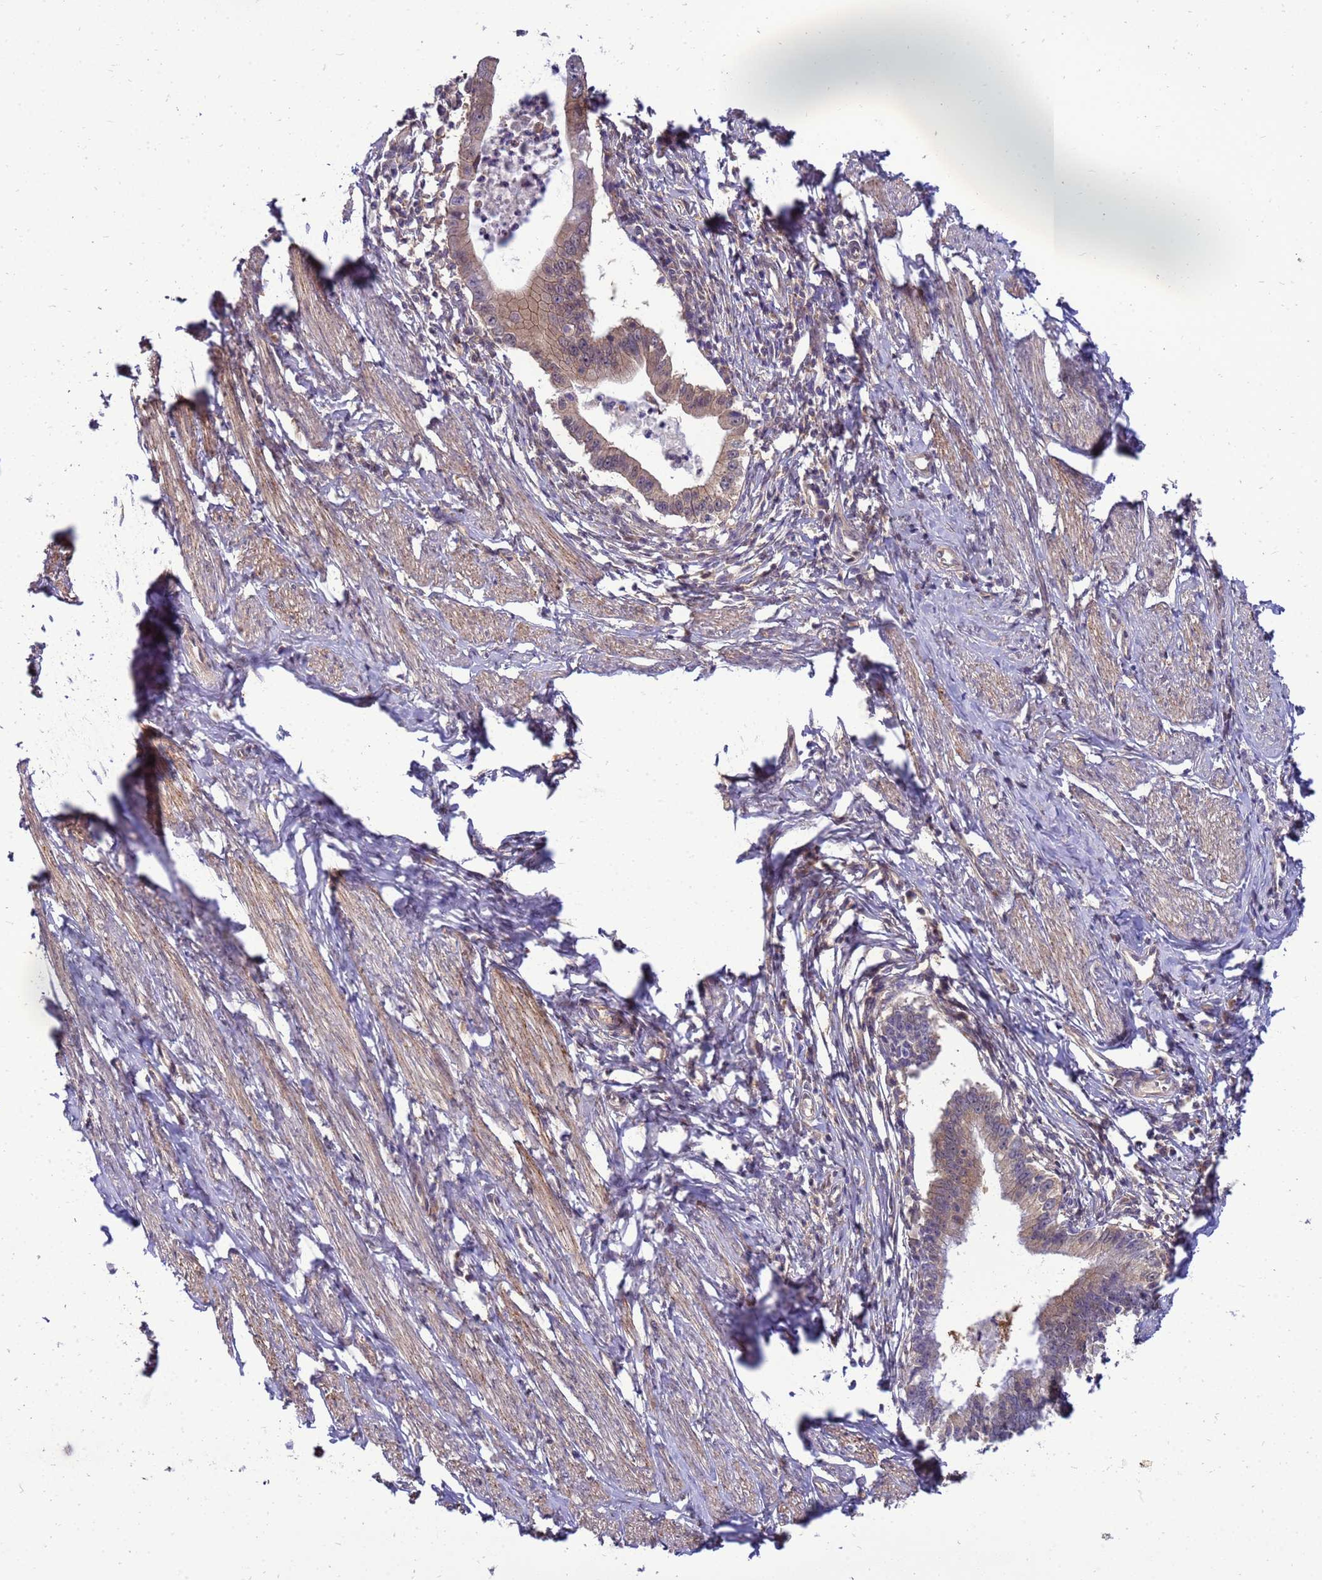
{"staining": {"intensity": "weak", "quantity": ">75%", "location": "cytoplasmic/membranous"}, "tissue": "cervical cancer", "cell_type": "Tumor cells", "image_type": "cancer", "snomed": [{"axis": "morphology", "description": "Adenocarcinoma, NOS"}, {"axis": "topography", "description": "Cervix"}], "caption": "Weak cytoplasmic/membranous protein staining is identified in approximately >75% of tumor cells in cervical adenocarcinoma.", "gene": "ENOPH1", "patient": {"sex": "female", "age": 36}}